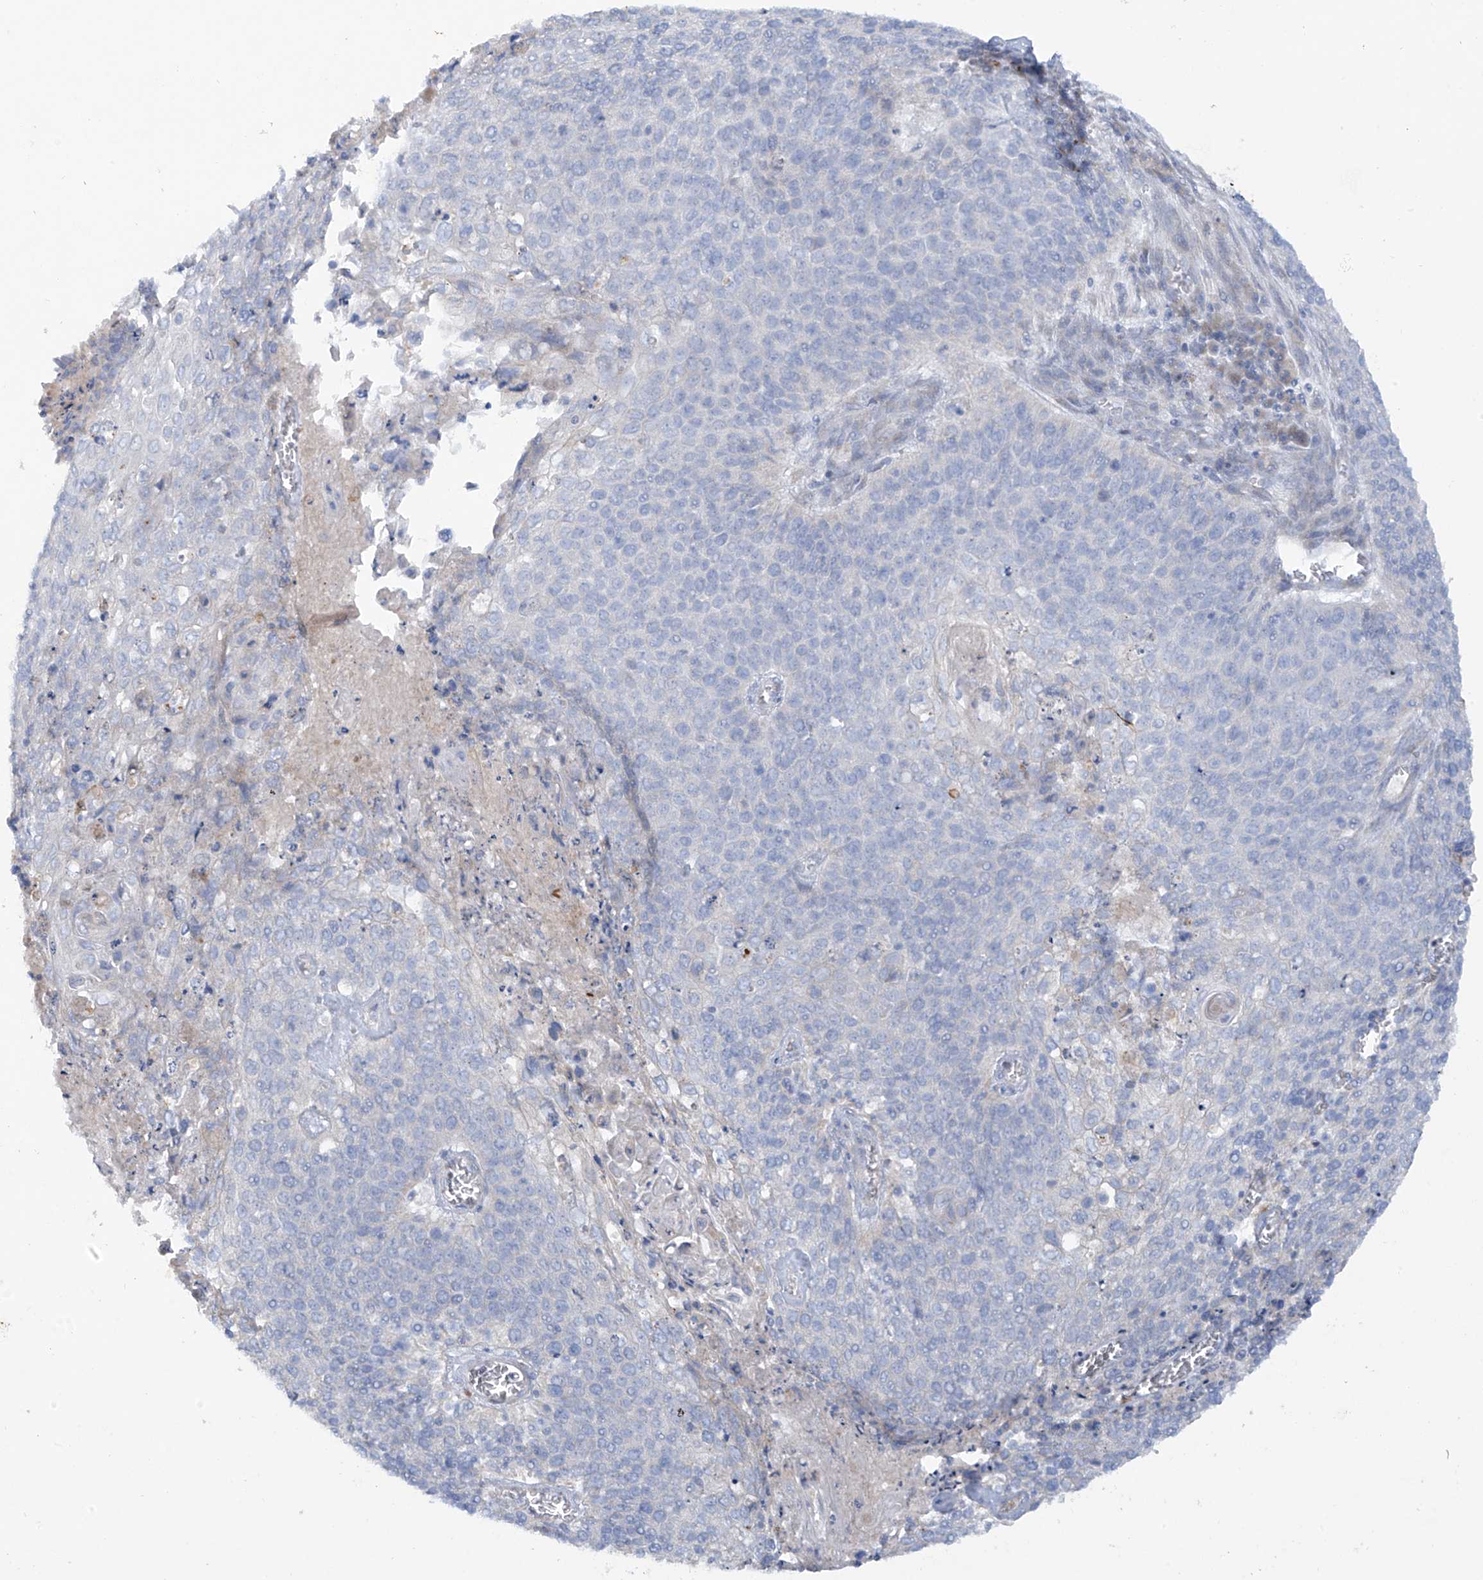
{"staining": {"intensity": "negative", "quantity": "none", "location": "none"}, "tissue": "cervical cancer", "cell_type": "Tumor cells", "image_type": "cancer", "snomed": [{"axis": "morphology", "description": "Squamous cell carcinoma, NOS"}, {"axis": "topography", "description": "Cervix"}], "caption": "Histopathology image shows no significant protein staining in tumor cells of squamous cell carcinoma (cervical).", "gene": "TRMT2B", "patient": {"sex": "female", "age": 39}}